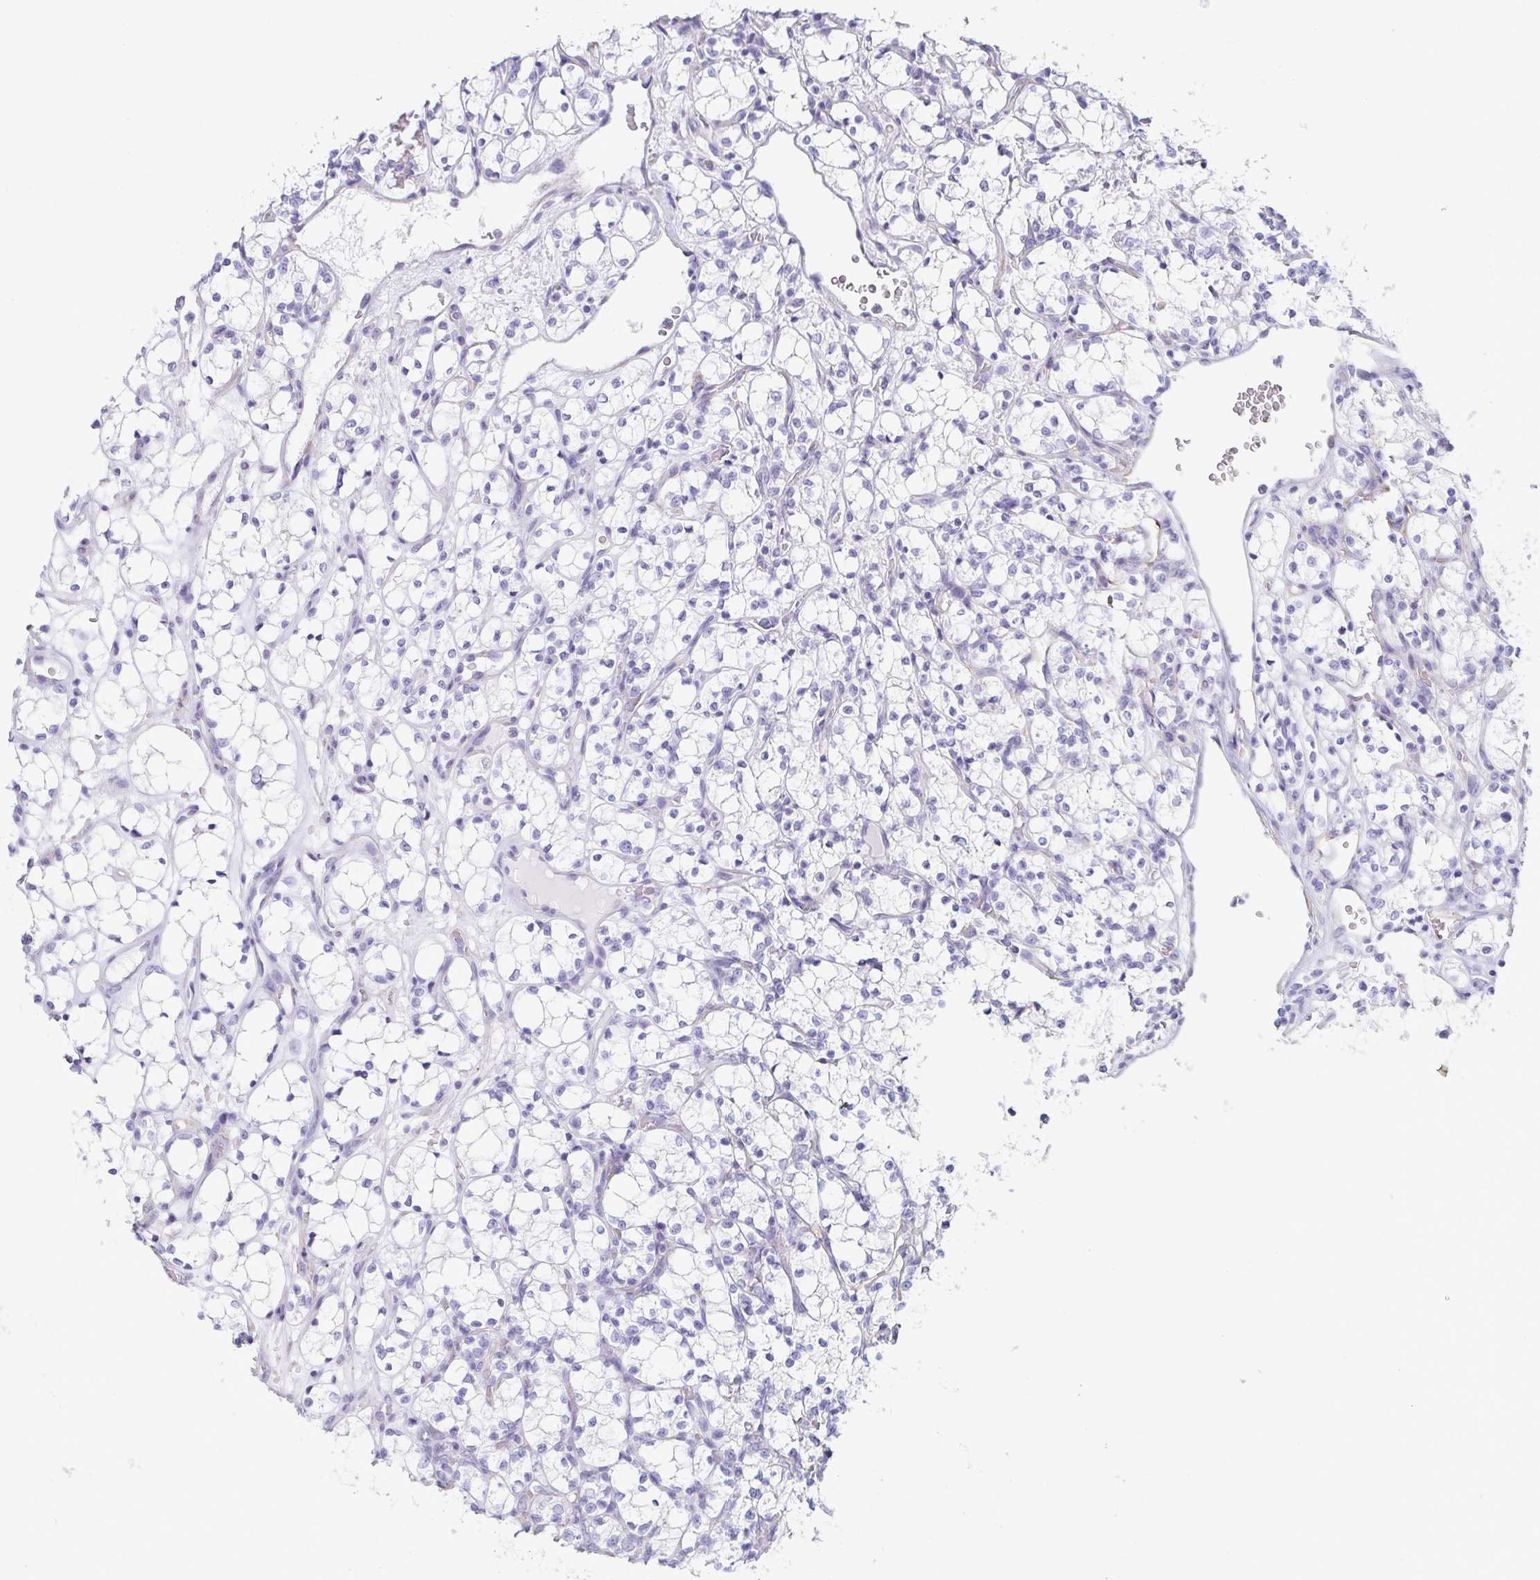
{"staining": {"intensity": "negative", "quantity": "none", "location": "none"}, "tissue": "renal cancer", "cell_type": "Tumor cells", "image_type": "cancer", "snomed": [{"axis": "morphology", "description": "Adenocarcinoma, NOS"}, {"axis": "topography", "description": "Kidney"}], "caption": "Human renal cancer (adenocarcinoma) stained for a protein using immunohistochemistry exhibits no positivity in tumor cells.", "gene": "PRR27", "patient": {"sex": "female", "age": 69}}